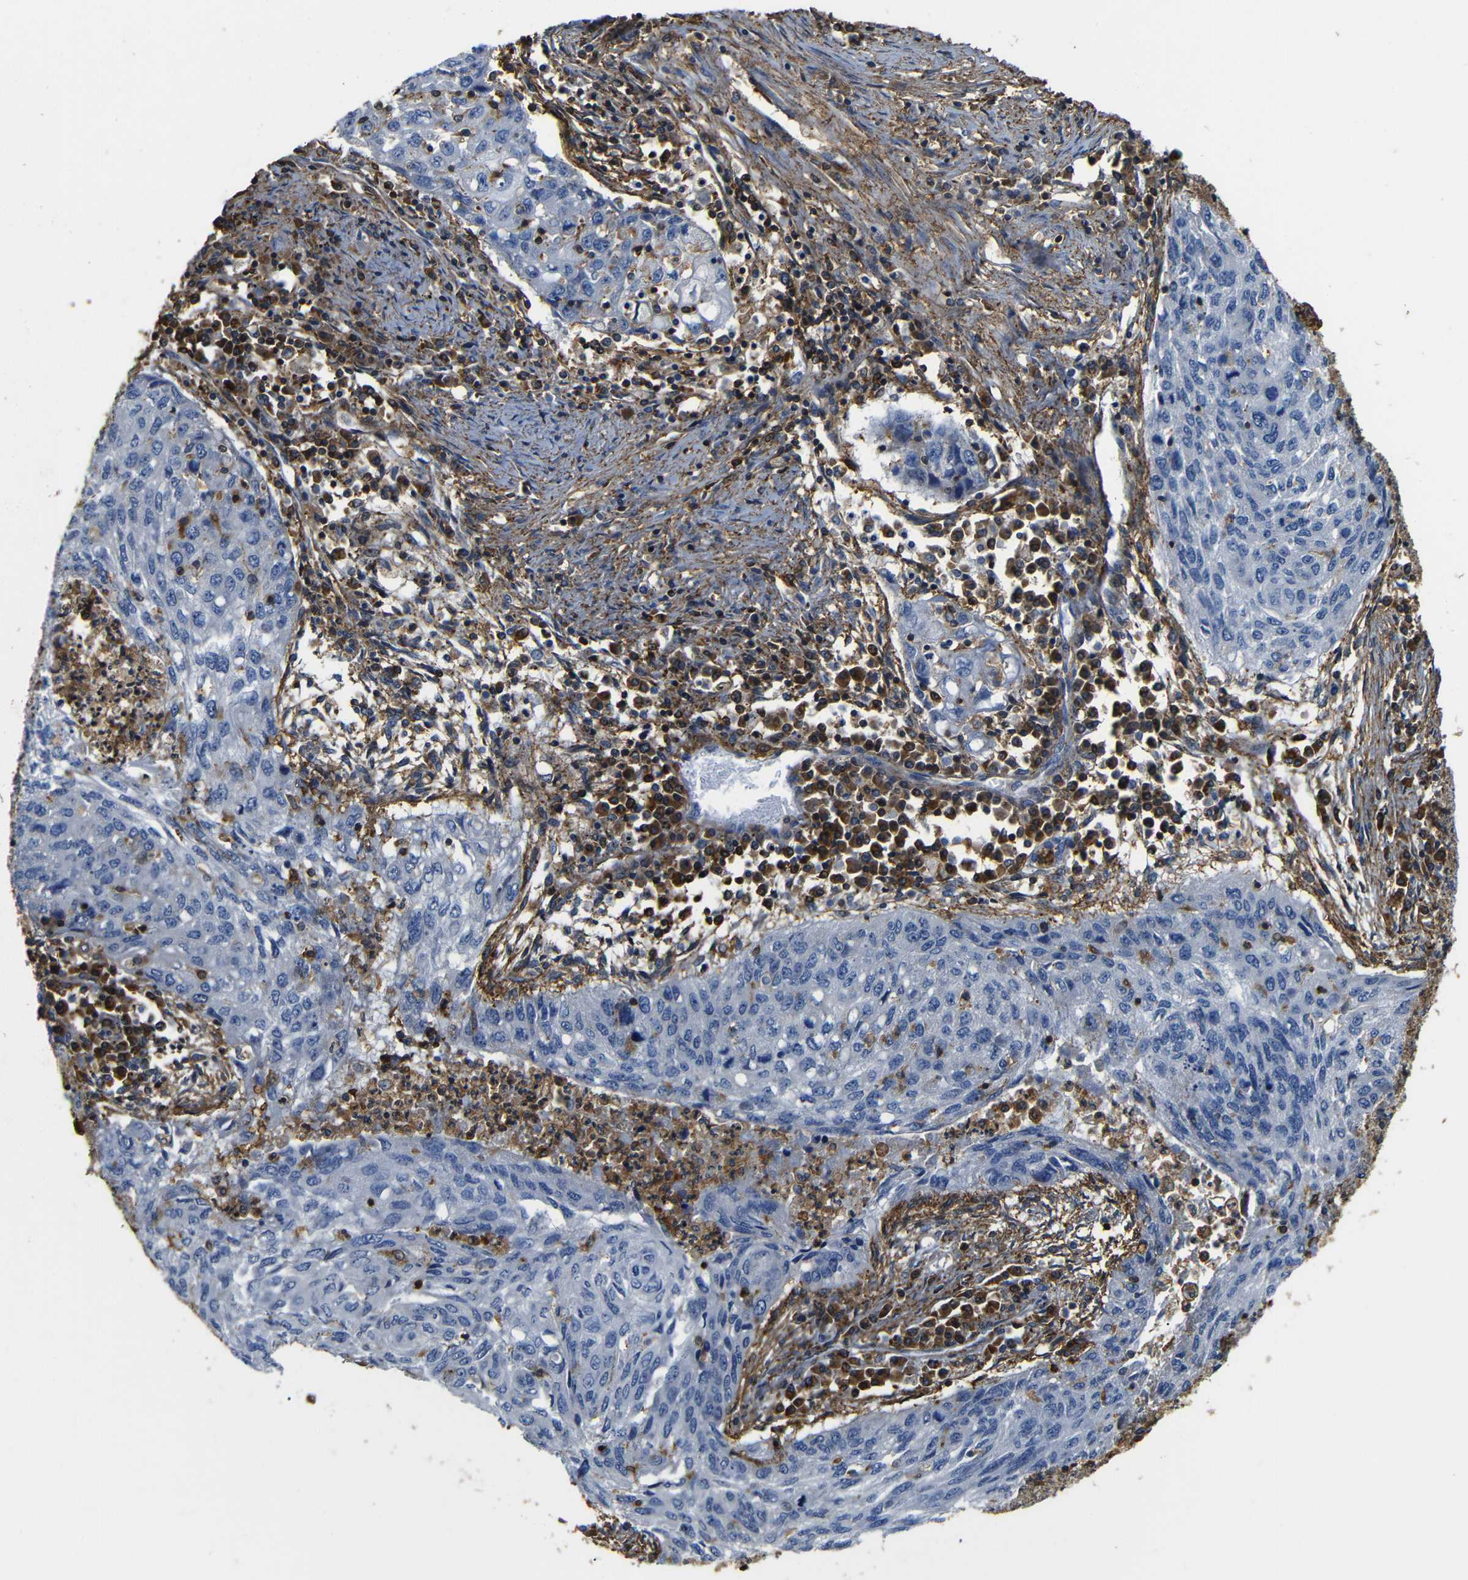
{"staining": {"intensity": "negative", "quantity": "none", "location": "none"}, "tissue": "lung cancer", "cell_type": "Tumor cells", "image_type": "cancer", "snomed": [{"axis": "morphology", "description": "Squamous cell carcinoma, NOS"}, {"axis": "topography", "description": "Lung"}], "caption": "Human lung cancer stained for a protein using IHC reveals no positivity in tumor cells.", "gene": "PI4KA", "patient": {"sex": "female", "age": 63}}